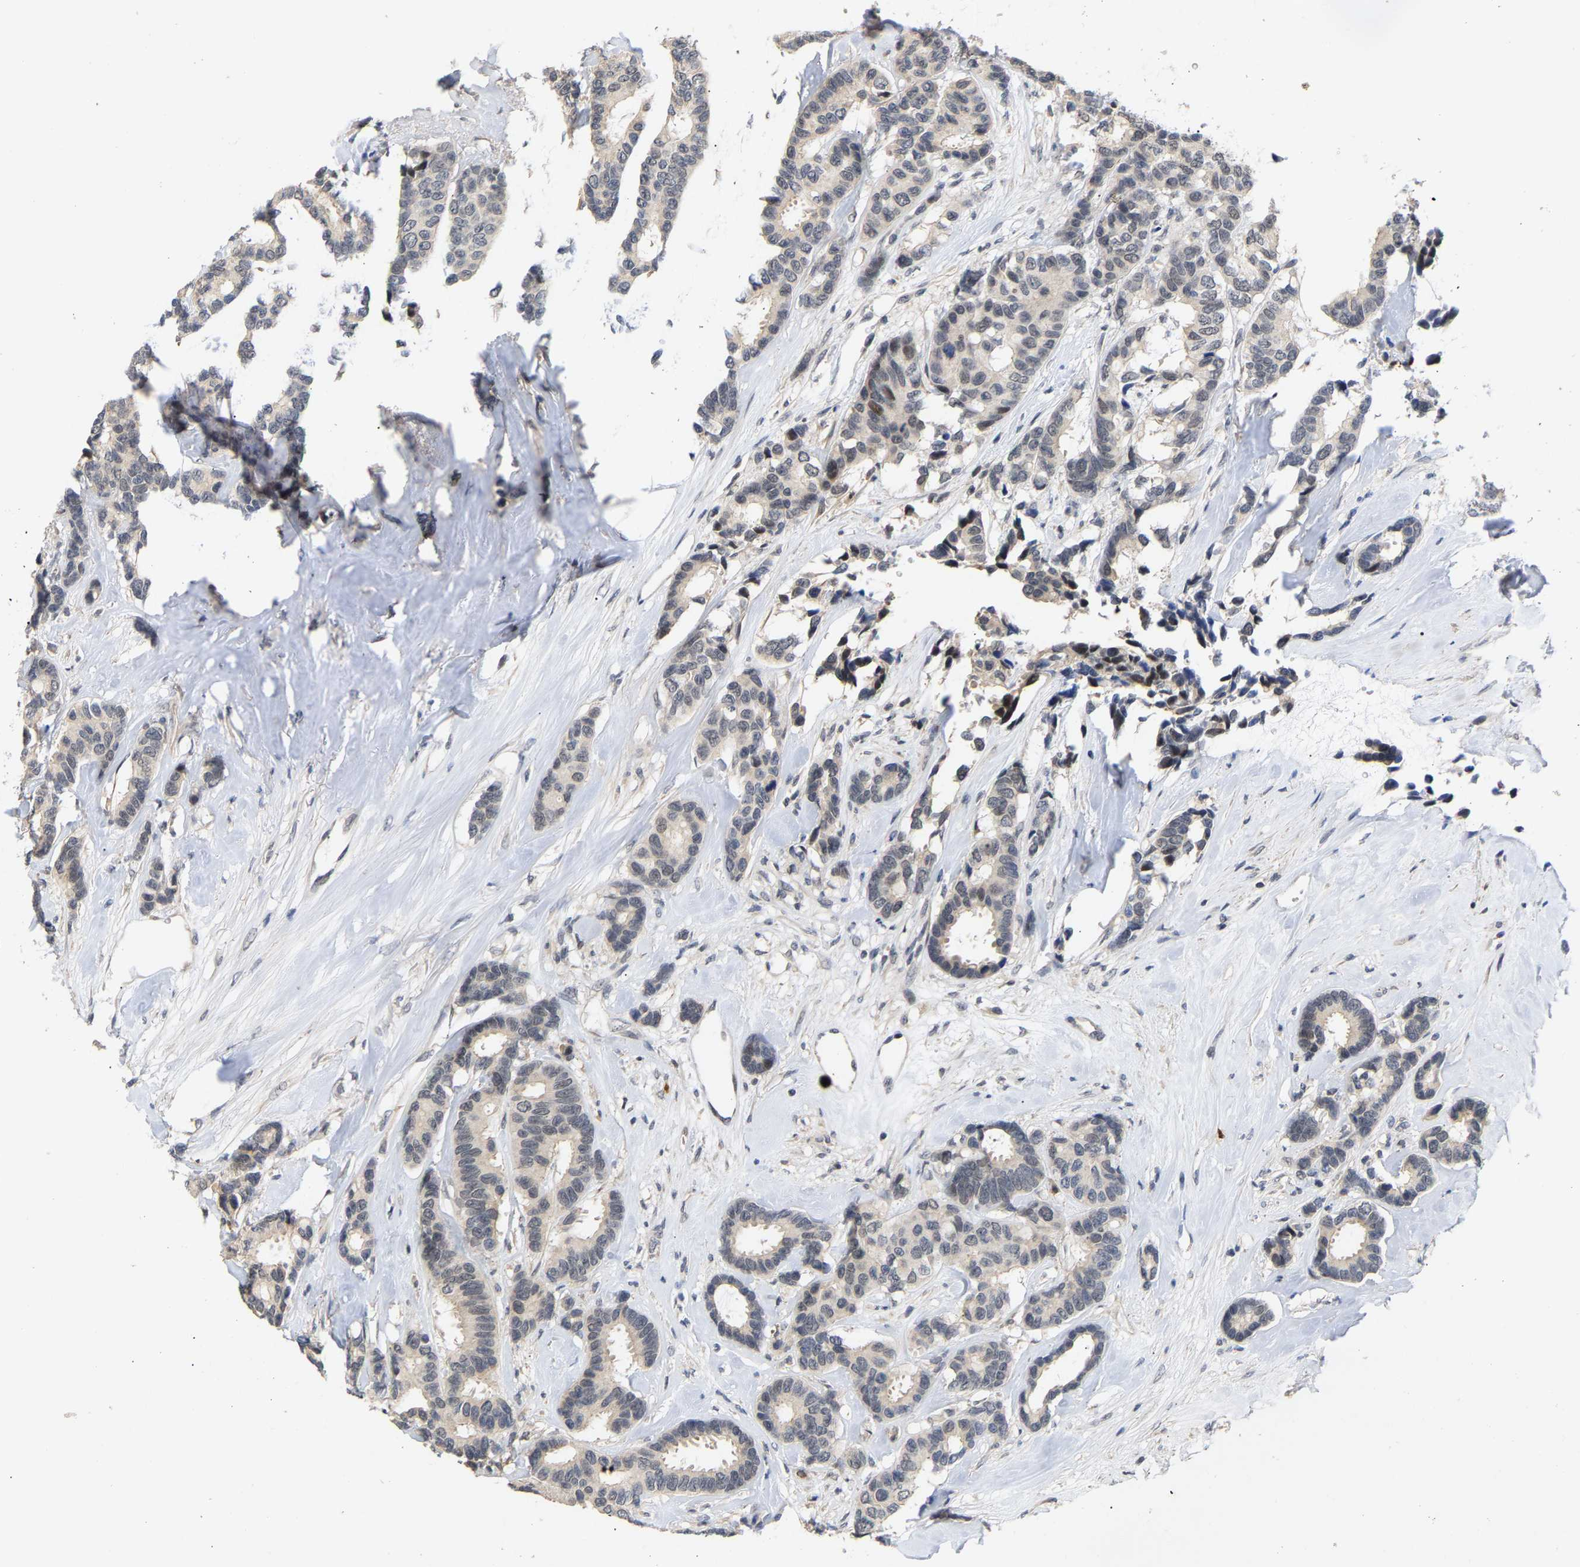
{"staining": {"intensity": "weak", "quantity": "<25%", "location": "cytoplasmic/membranous"}, "tissue": "breast cancer", "cell_type": "Tumor cells", "image_type": "cancer", "snomed": [{"axis": "morphology", "description": "Duct carcinoma"}, {"axis": "topography", "description": "Breast"}], "caption": "Micrograph shows no significant protein staining in tumor cells of invasive ductal carcinoma (breast). (DAB (3,3'-diaminobenzidine) IHC with hematoxylin counter stain).", "gene": "TDRD7", "patient": {"sex": "female", "age": 87}}